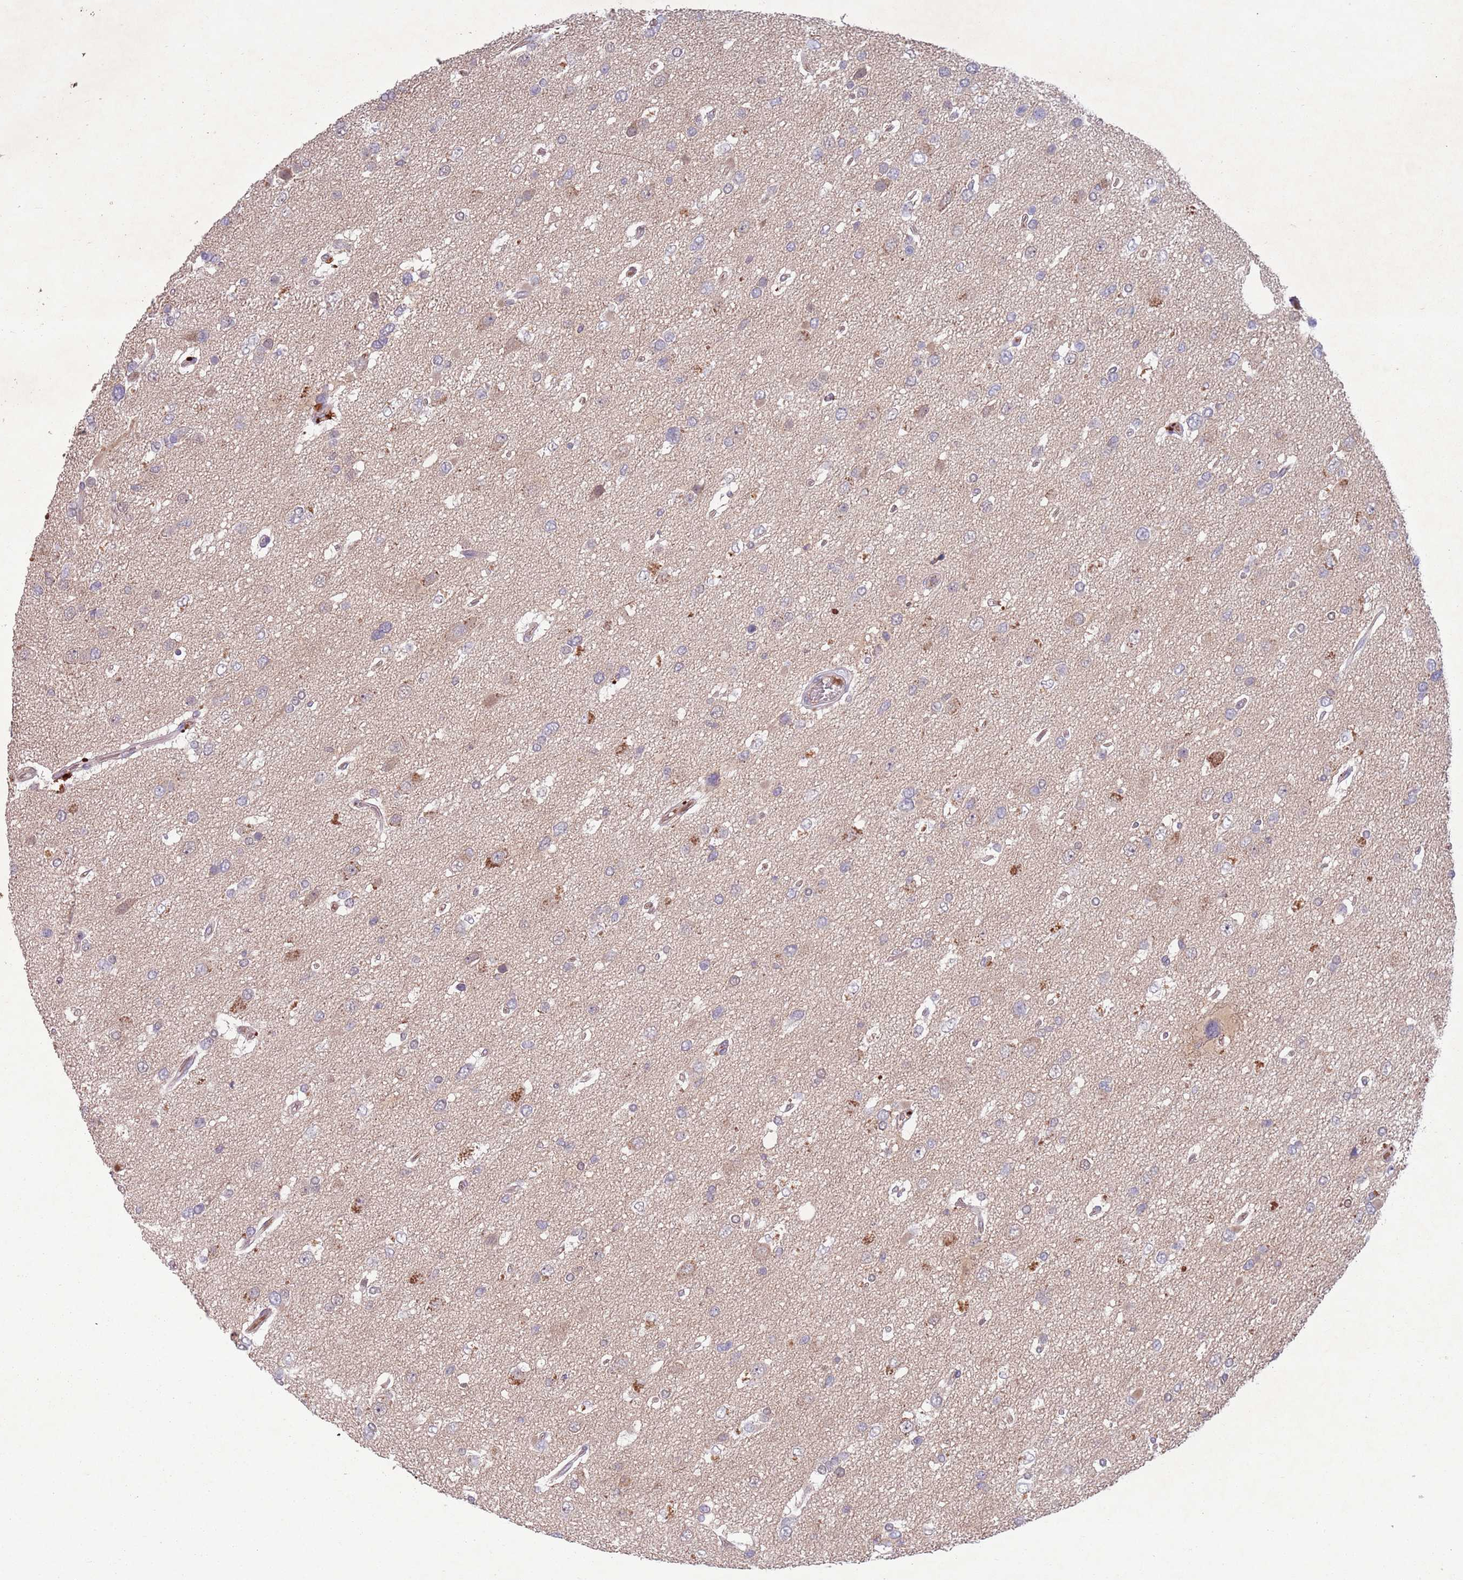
{"staining": {"intensity": "weak", "quantity": "<25%", "location": "cytoplasmic/membranous"}, "tissue": "glioma", "cell_type": "Tumor cells", "image_type": "cancer", "snomed": [{"axis": "morphology", "description": "Glioma, malignant, High grade"}, {"axis": "topography", "description": "Brain"}], "caption": "Photomicrograph shows no protein staining in tumor cells of glioma tissue.", "gene": "TYW1", "patient": {"sex": "male", "age": 53}}